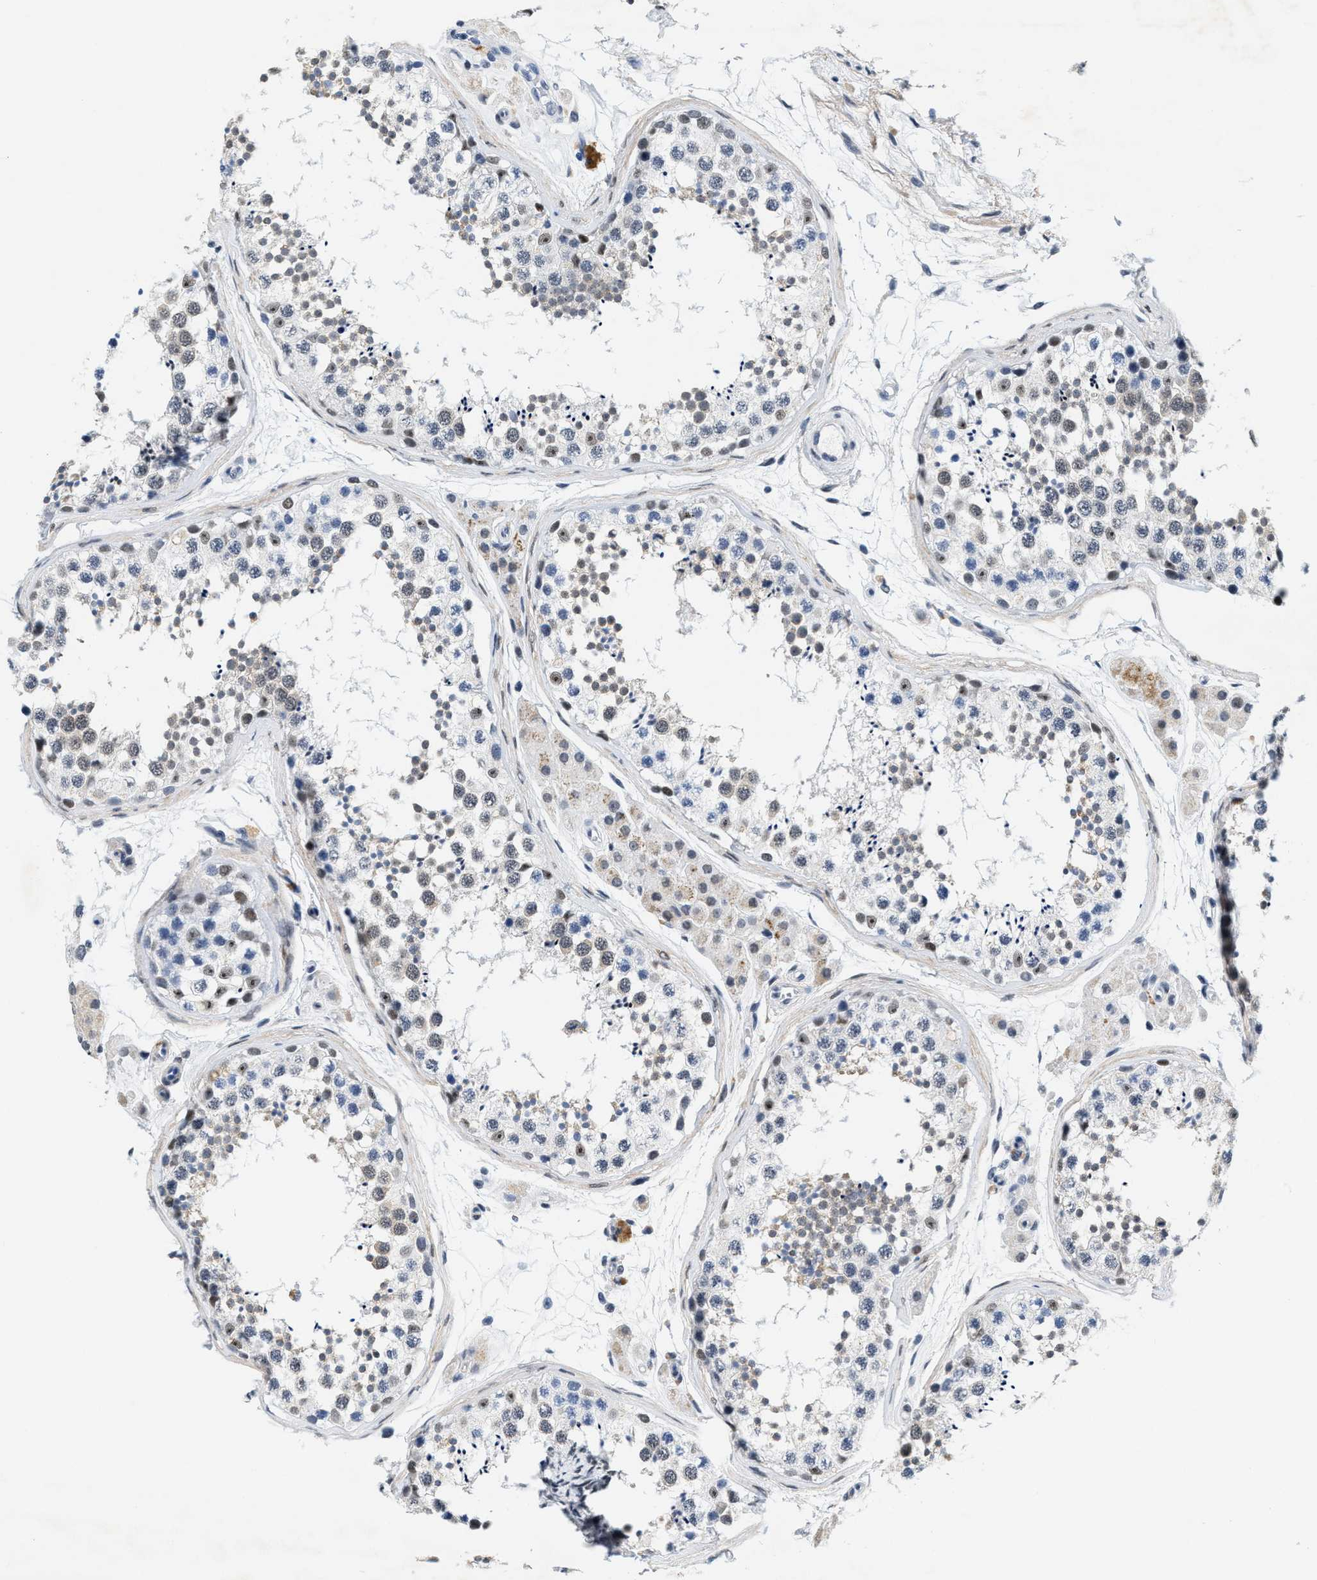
{"staining": {"intensity": "weak", "quantity": "<25%", "location": "nuclear"}, "tissue": "testis", "cell_type": "Cells in seminiferous ducts", "image_type": "normal", "snomed": [{"axis": "morphology", "description": "Normal tissue, NOS"}, {"axis": "topography", "description": "Testis"}], "caption": "A high-resolution image shows immunohistochemistry (IHC) staining of unremarkable testis, which exhibits no significant expression in cells in seminiferous ducts.", "gene": "SETD1B", "patient": {"sex": "male", "age": 56}}